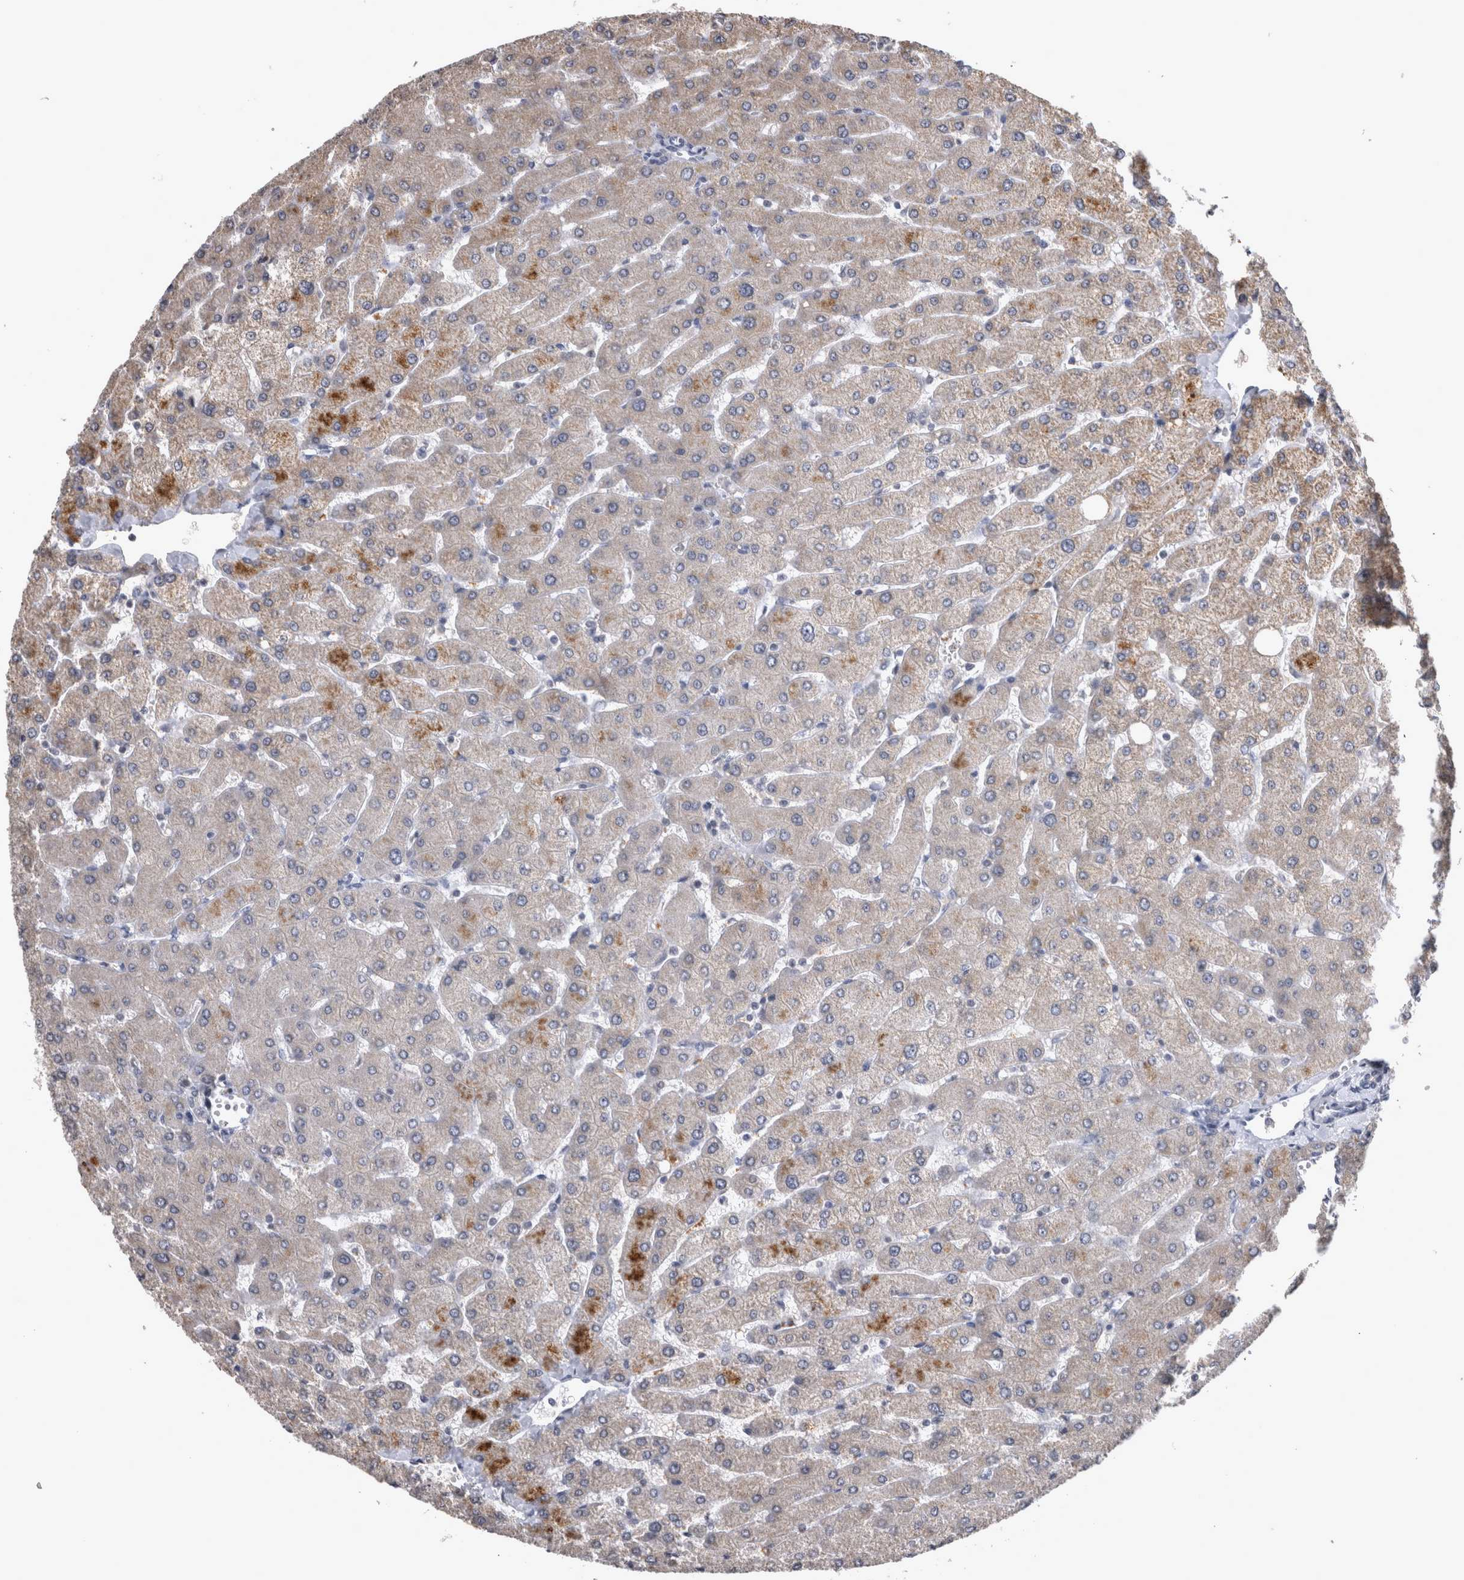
{"staining": {"intensity": "negative", "quantity": "none", "location": "none"}, "tissue": "liver", "cell_type": "Cholangiocytes", "image_type": "normal", "snomed": [{"axis": "morphology", "description": "Normal tissue, NOS"}, {"axis": "topography", "description": "Liver"}], "caption": "DAB immunohistochemical staining of normal human liver displays no significant staining in cholangiocytes.", "gene": "WNT7A", "patient": {"sex": "male", "age": 55}}